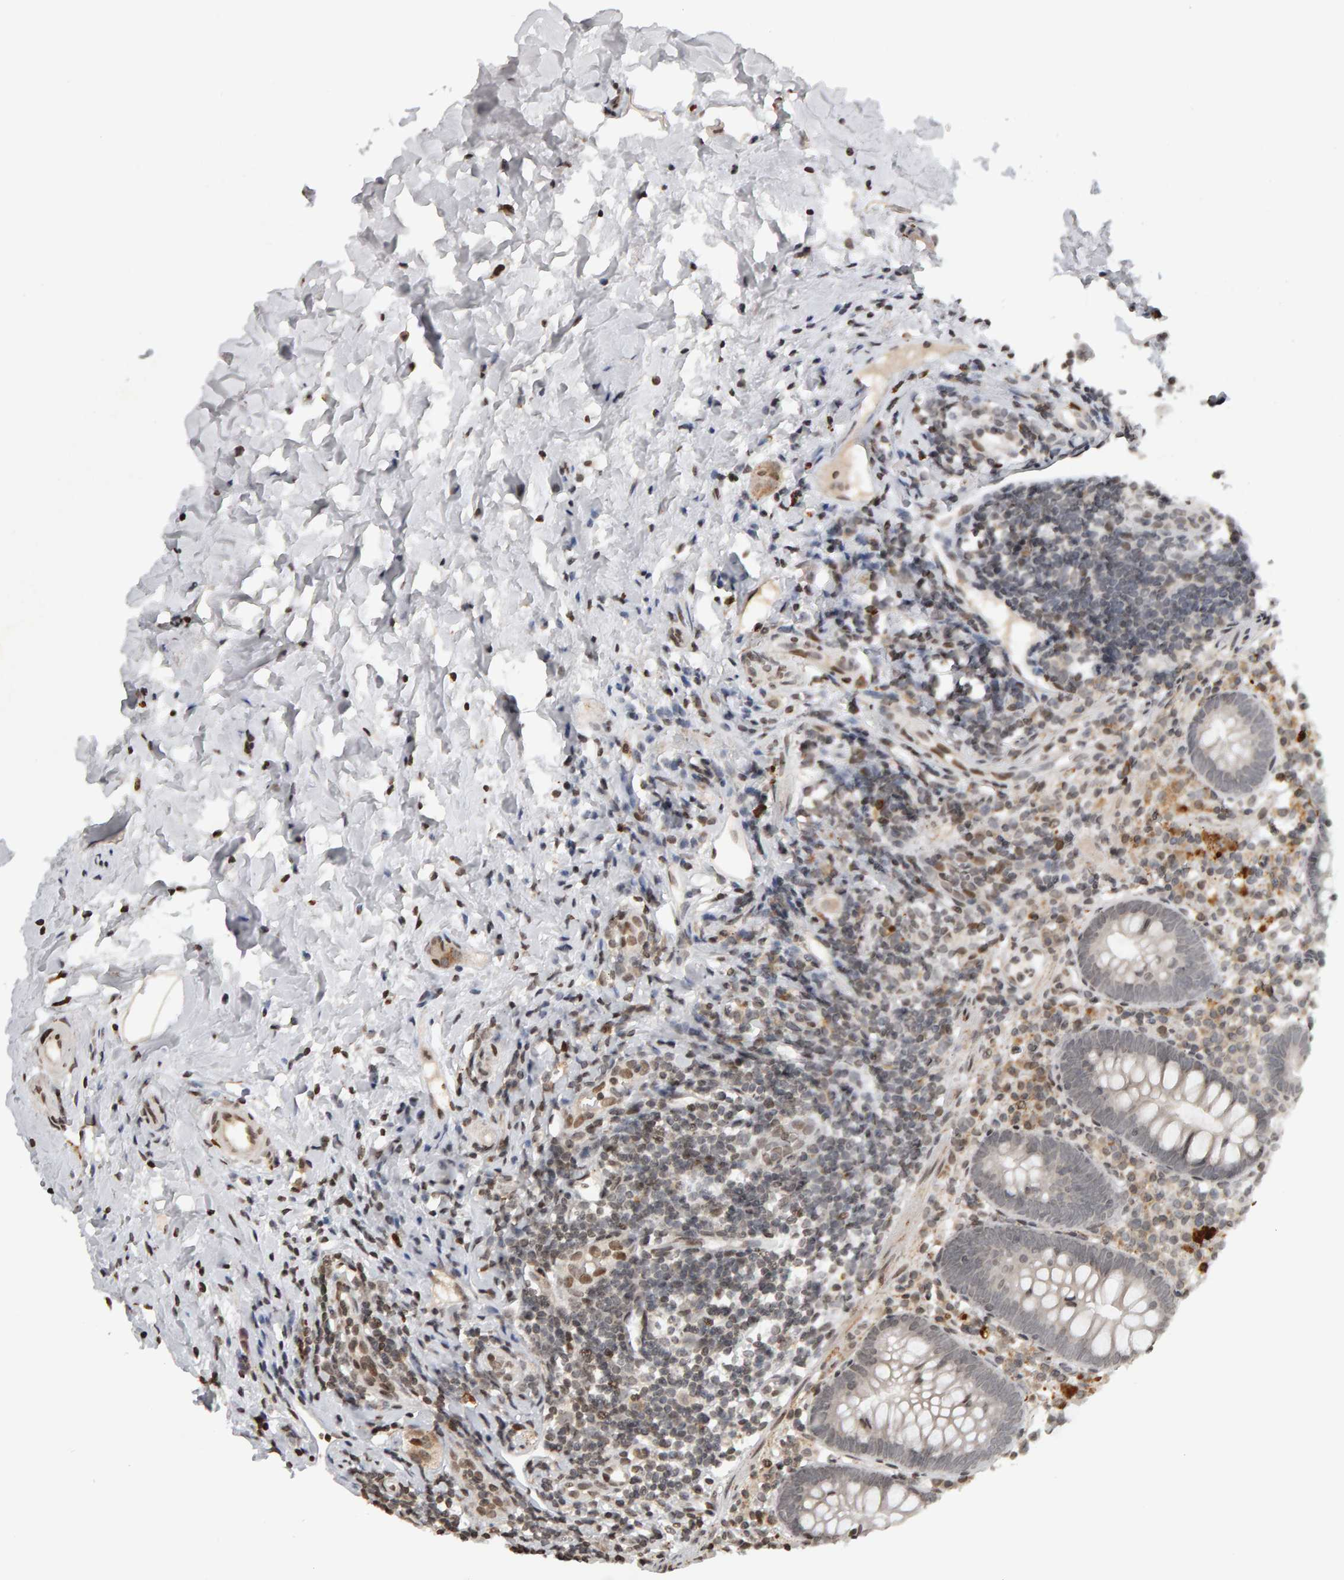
{"staining": {"intensity": "weak", "quantity": "<25%", "location": "nuclear"}, "tissue": "appendix", "cell_type": "Glandular cells", "image_type": "normal", "snomed": [{"axis": "morphology", "description": "Normal tissue, NOS"}, {"axis": "topography", "description": "Appendix"}], "caption": "DAB (3,3'-diaminobenzidine) immunohistochemical staining of unremarkable human appendix exhibits no significant staining in glandular cells. Nuclei are stained in blue.", "gene": "TRAM1", "patient": {"sex": "female", "age": 20}}